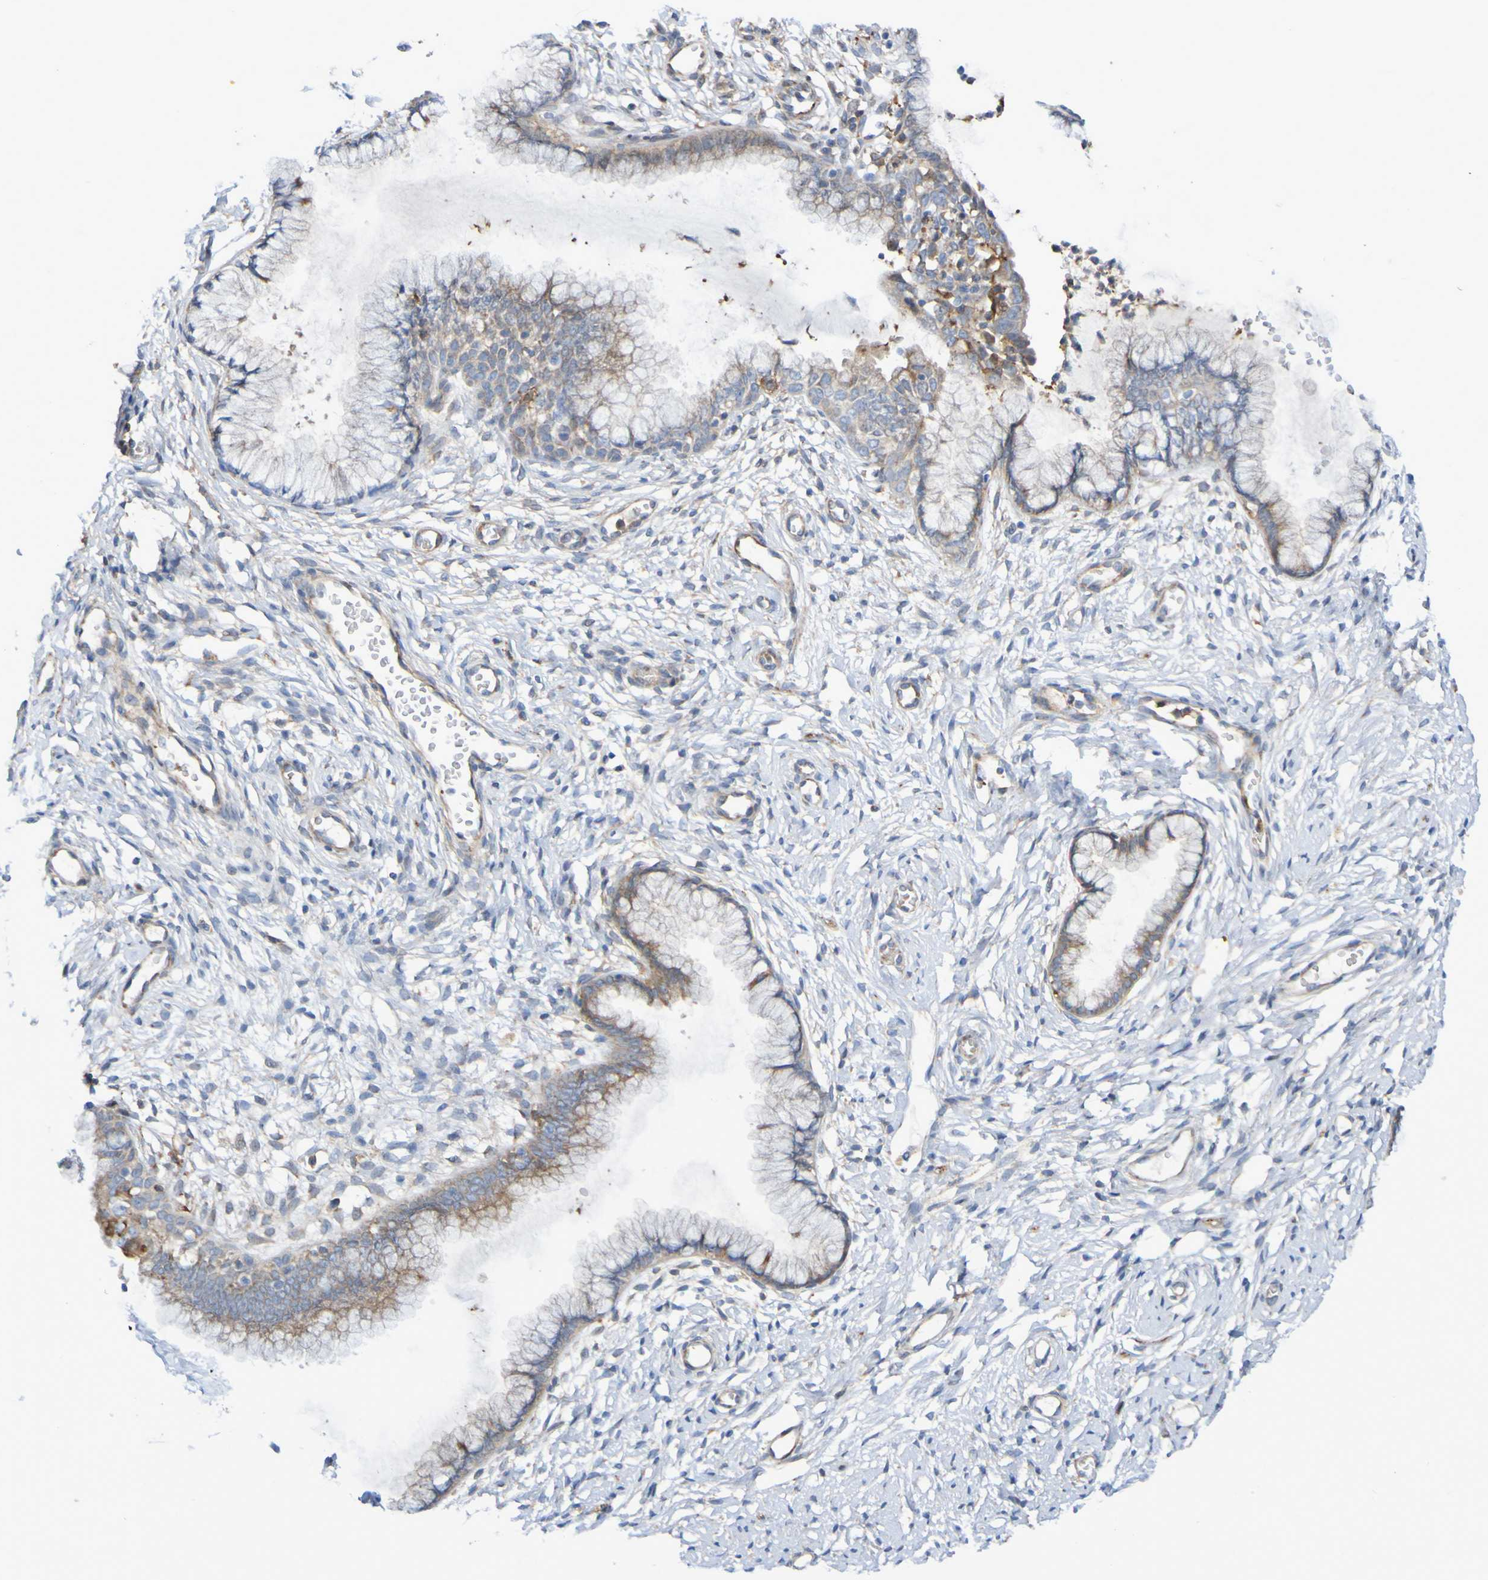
{"staining": {"intensity": "weak", "quantity": "25%-75%", "location": "cytoplasmic/membranous"}, "tissue": "cervix", "cell_type": "Glandular cells", "image_type": "normal", "snomed": [{"axis": "morphology", "description": "Normal tissue, NOS"}, {"axis": "topography", "description": "Cervix"}], "caption": "Immunohistochemistry staining of benign cervix, which reveals low levels of weak cytoplasmic/membranous positivity in about 25%-75% of glandular cells indicating weak cytoplasmic/membranous protein positivity. The staining was performed using DAB (brown) for protein detection and nuclei were counterstained in hematoxylin (blue).", "gene": "SCRG1", "patient": {"sex": "female", "age": 65}}